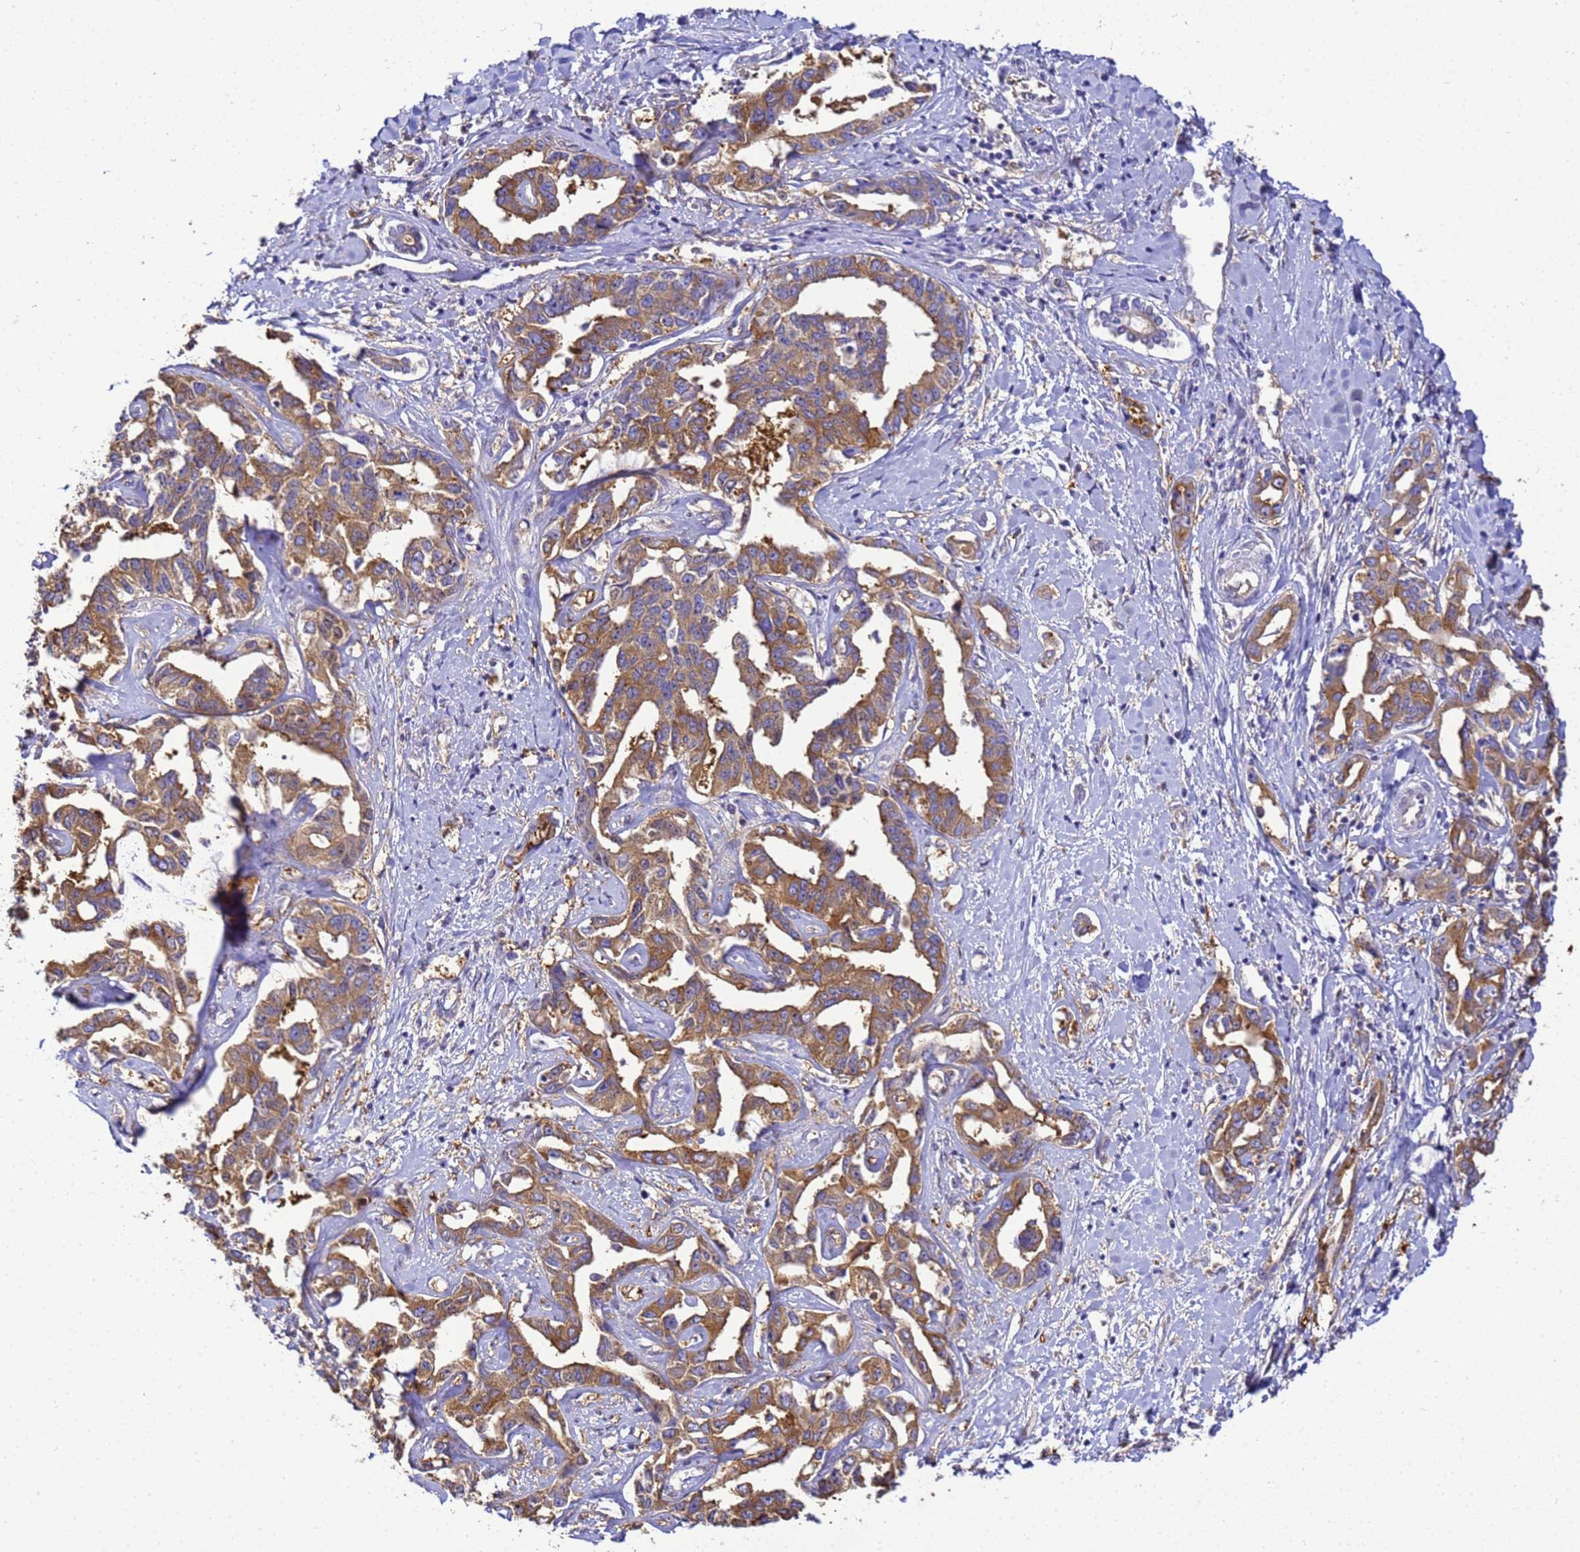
{"staining": {"intensity": "moderate", "quantity": ">75%", "location": "cytoplasmic/membranous"}, "tissue": "liver cancer", "cell_type": "Tumor cells", "image_type": "cancer", "snomed": [{"axis": "morphology", "description": "Cholangiocarcinoma"}, {"axis": "topography", "description": "Liver"}], "caption": "A brown stain labels moderate cytoplasmic/membranous staining of a protein in liver cholangiocarcinoma tumor cells.", "gene": "NARS1", "patient": {"sex": "male", "age": 59}}